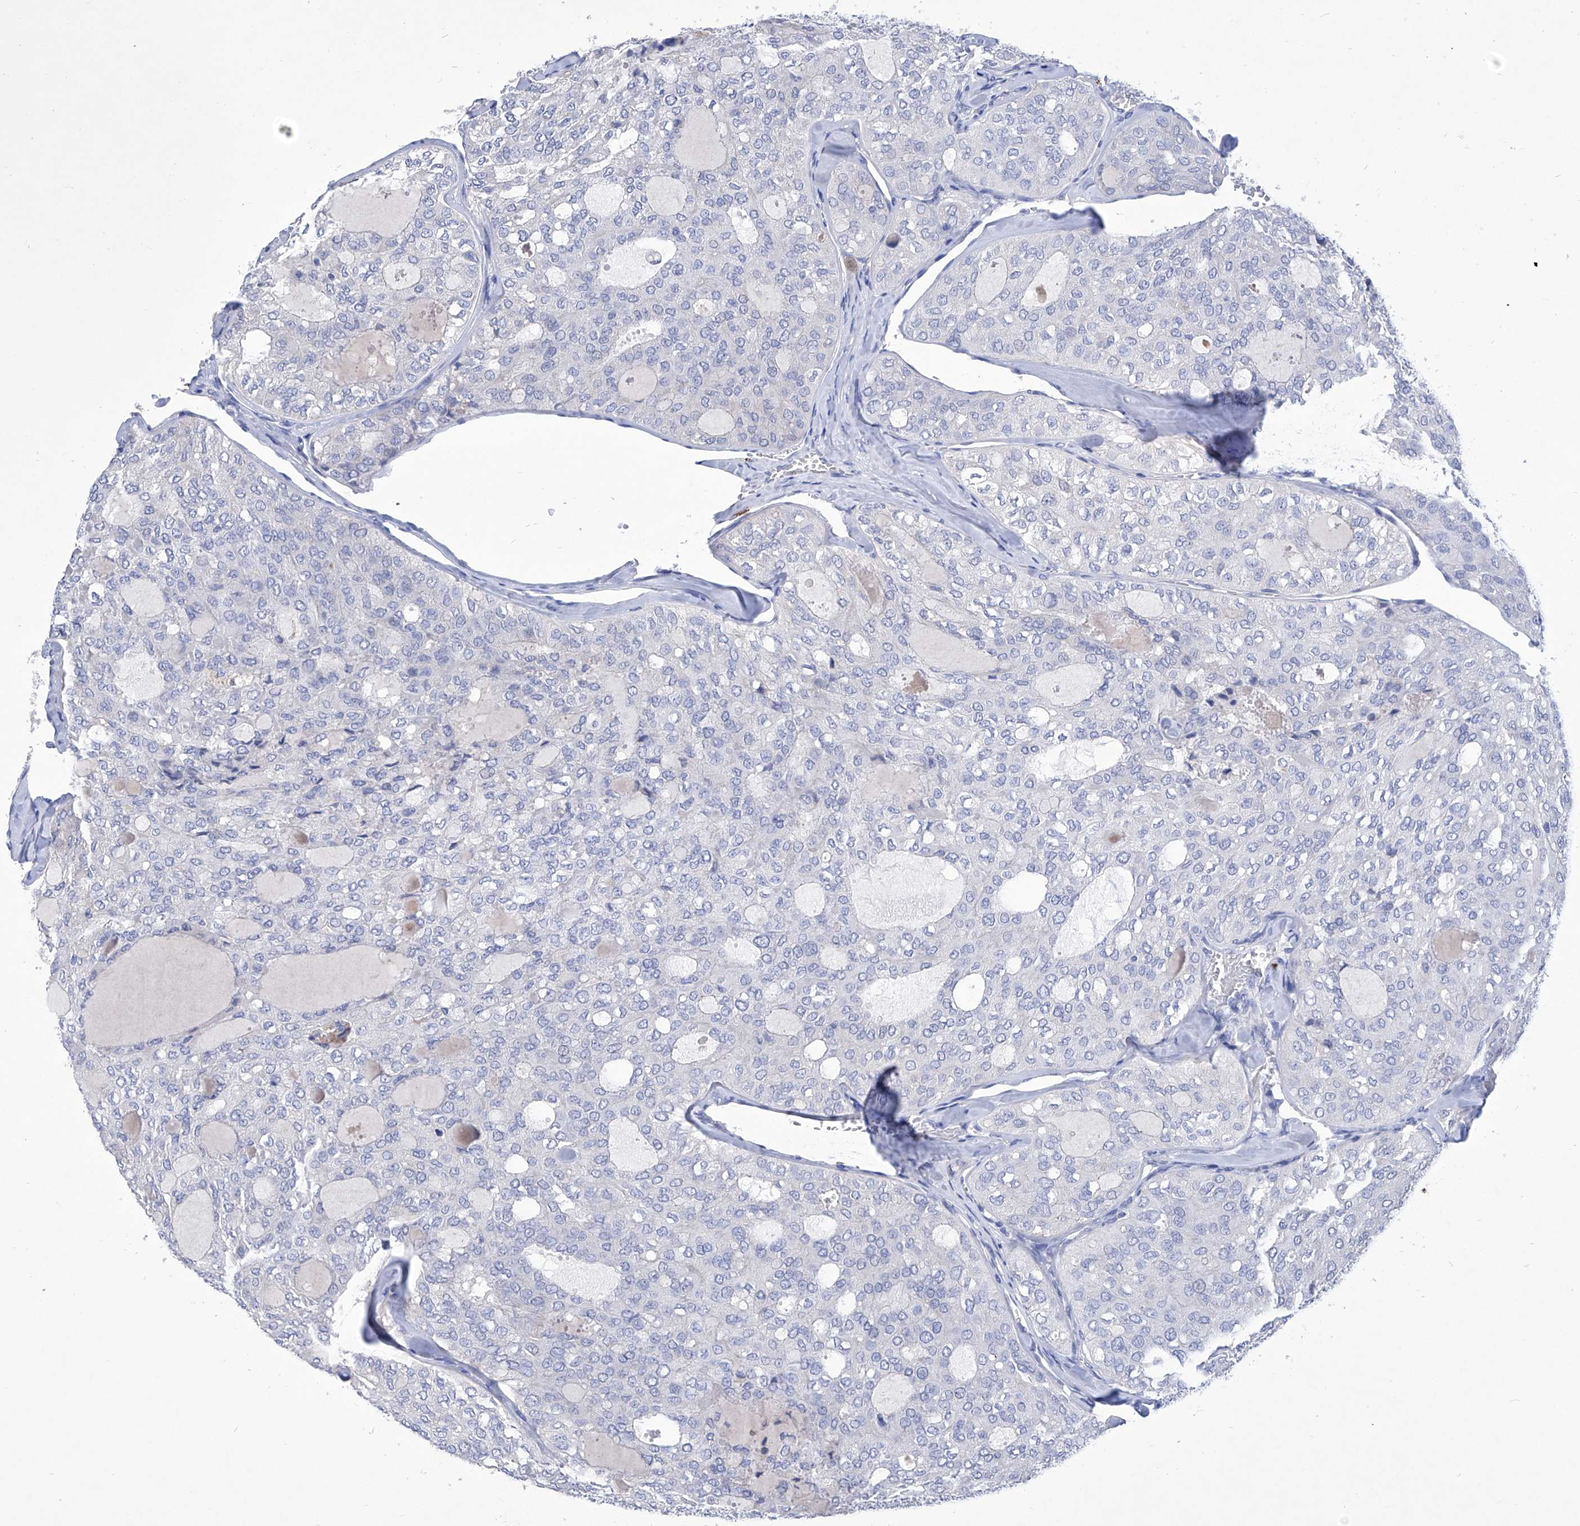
{"staining": {"intensity": "negative", "quantity": "none", "location": "none"}, "tissue": "thyroid cancer", "cell_type": "Tumor cells", "image_type": "cancer", "snomed": [{"axis": "morphology", "description": "Follicular adenoma carcinoma, NOS"}, {"axis": "topography", "description": "Thyroid gland"}], "caption": "Tumor cells are negative for protein expression in human thyroid cancer (follicular adenoma carcinoma).", "gene": "IFNL2", "patient": {"sex": "male", "age": 75}}